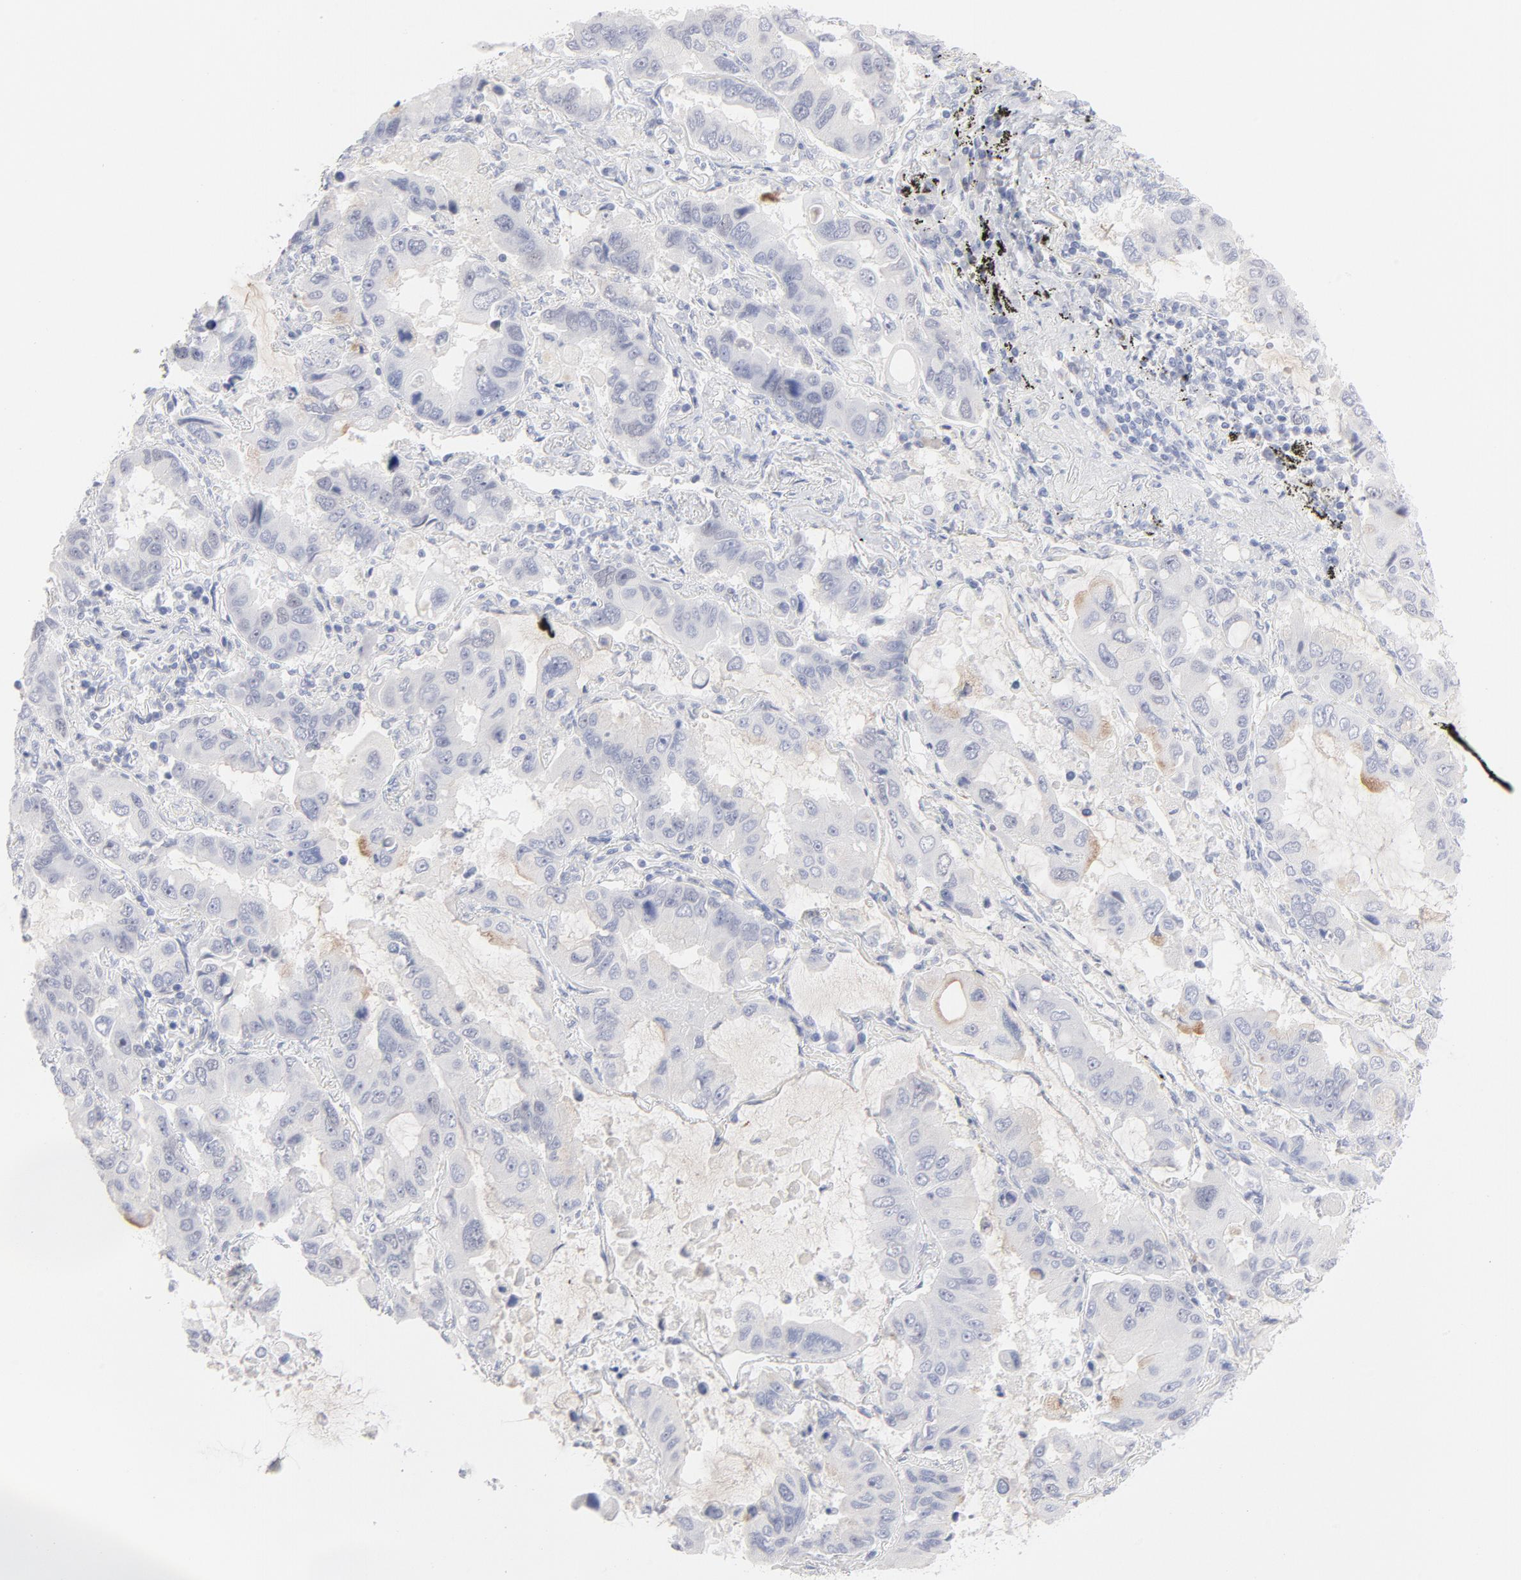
{"staining": {"intensity": "weak", "quantity": "<25%", "location": "cytoplasmic/membranous,nuclear"}, "tissue": "lung cancer", "cell_type": "Tumor cells", "image_type": "cancer", "snomed": [{"axis": "morphology", "description": "Adenocarcinoma, NOS"}, {"axis": "topography", "description": "Lung"}], "caption": "Tumor cells show no significant protein staining in lung cancer (adenocarcinoma). The staining is performed using DAB brown chromogen with nuclei counter-stained in using hematoxylin.", "gene": "MCM7", "patient": {"sex": "male", "age": 64}}